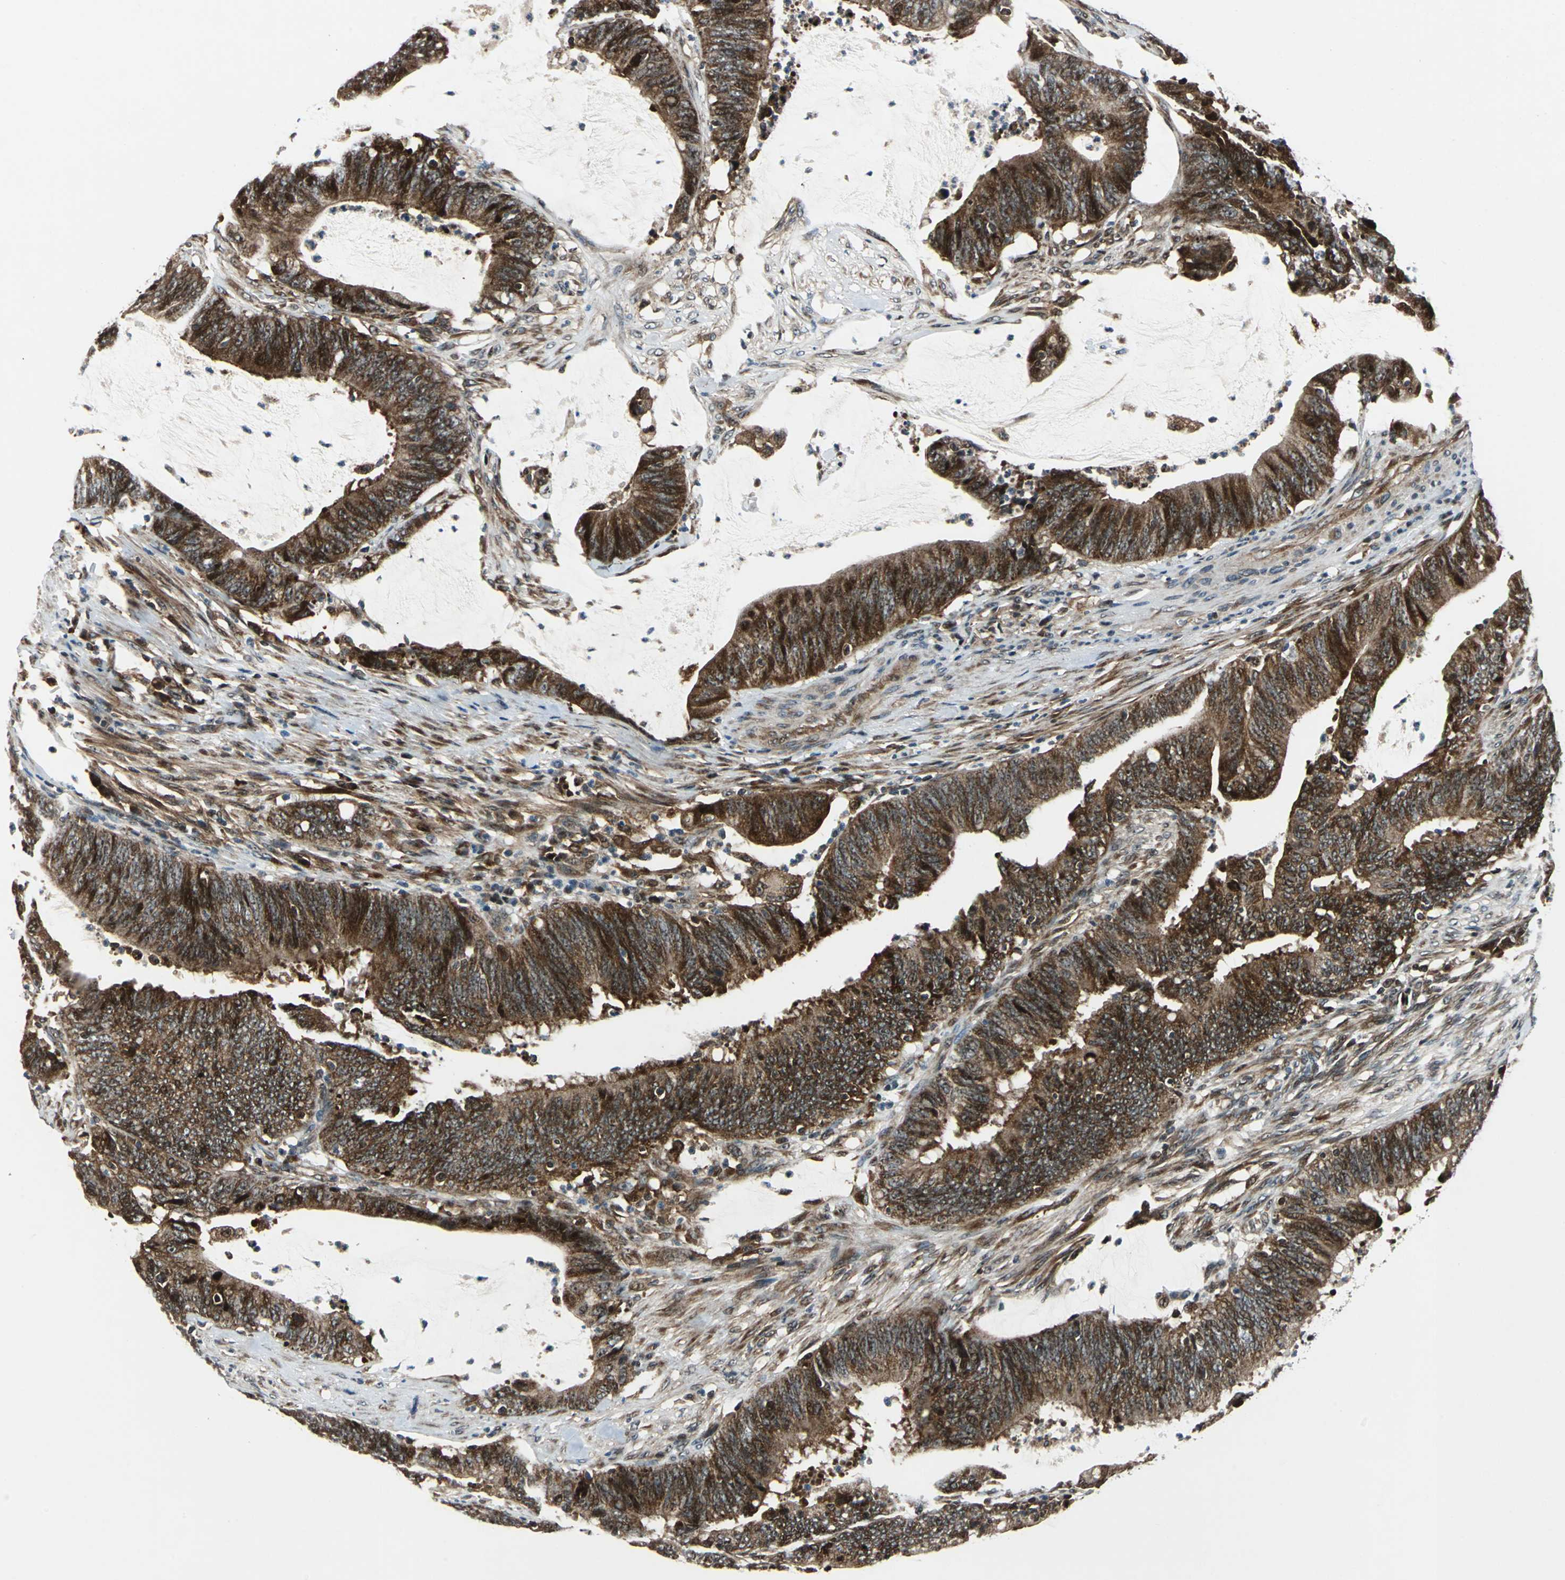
{"staining": {"intensity": "strong", "quantity": ">75%", "location": "cytoplasmic/membranous"}, "tissue": "colorectal cancer", "cell_type": "Tumor cells", "image_type": "cancer", "snomed": [{"axis": "morphology", "description": "Adenocarcinoma, NOS"}, {"axis": "topography", "description": "Rectum"}], "caption": "Protein expression analysis of human colorectal cancer reveals strong cytoplasmic/membranous staining in approximately >75% of tumor cells.", "gene": "AATF", "patient": {"sex": "female", "age": 66}}